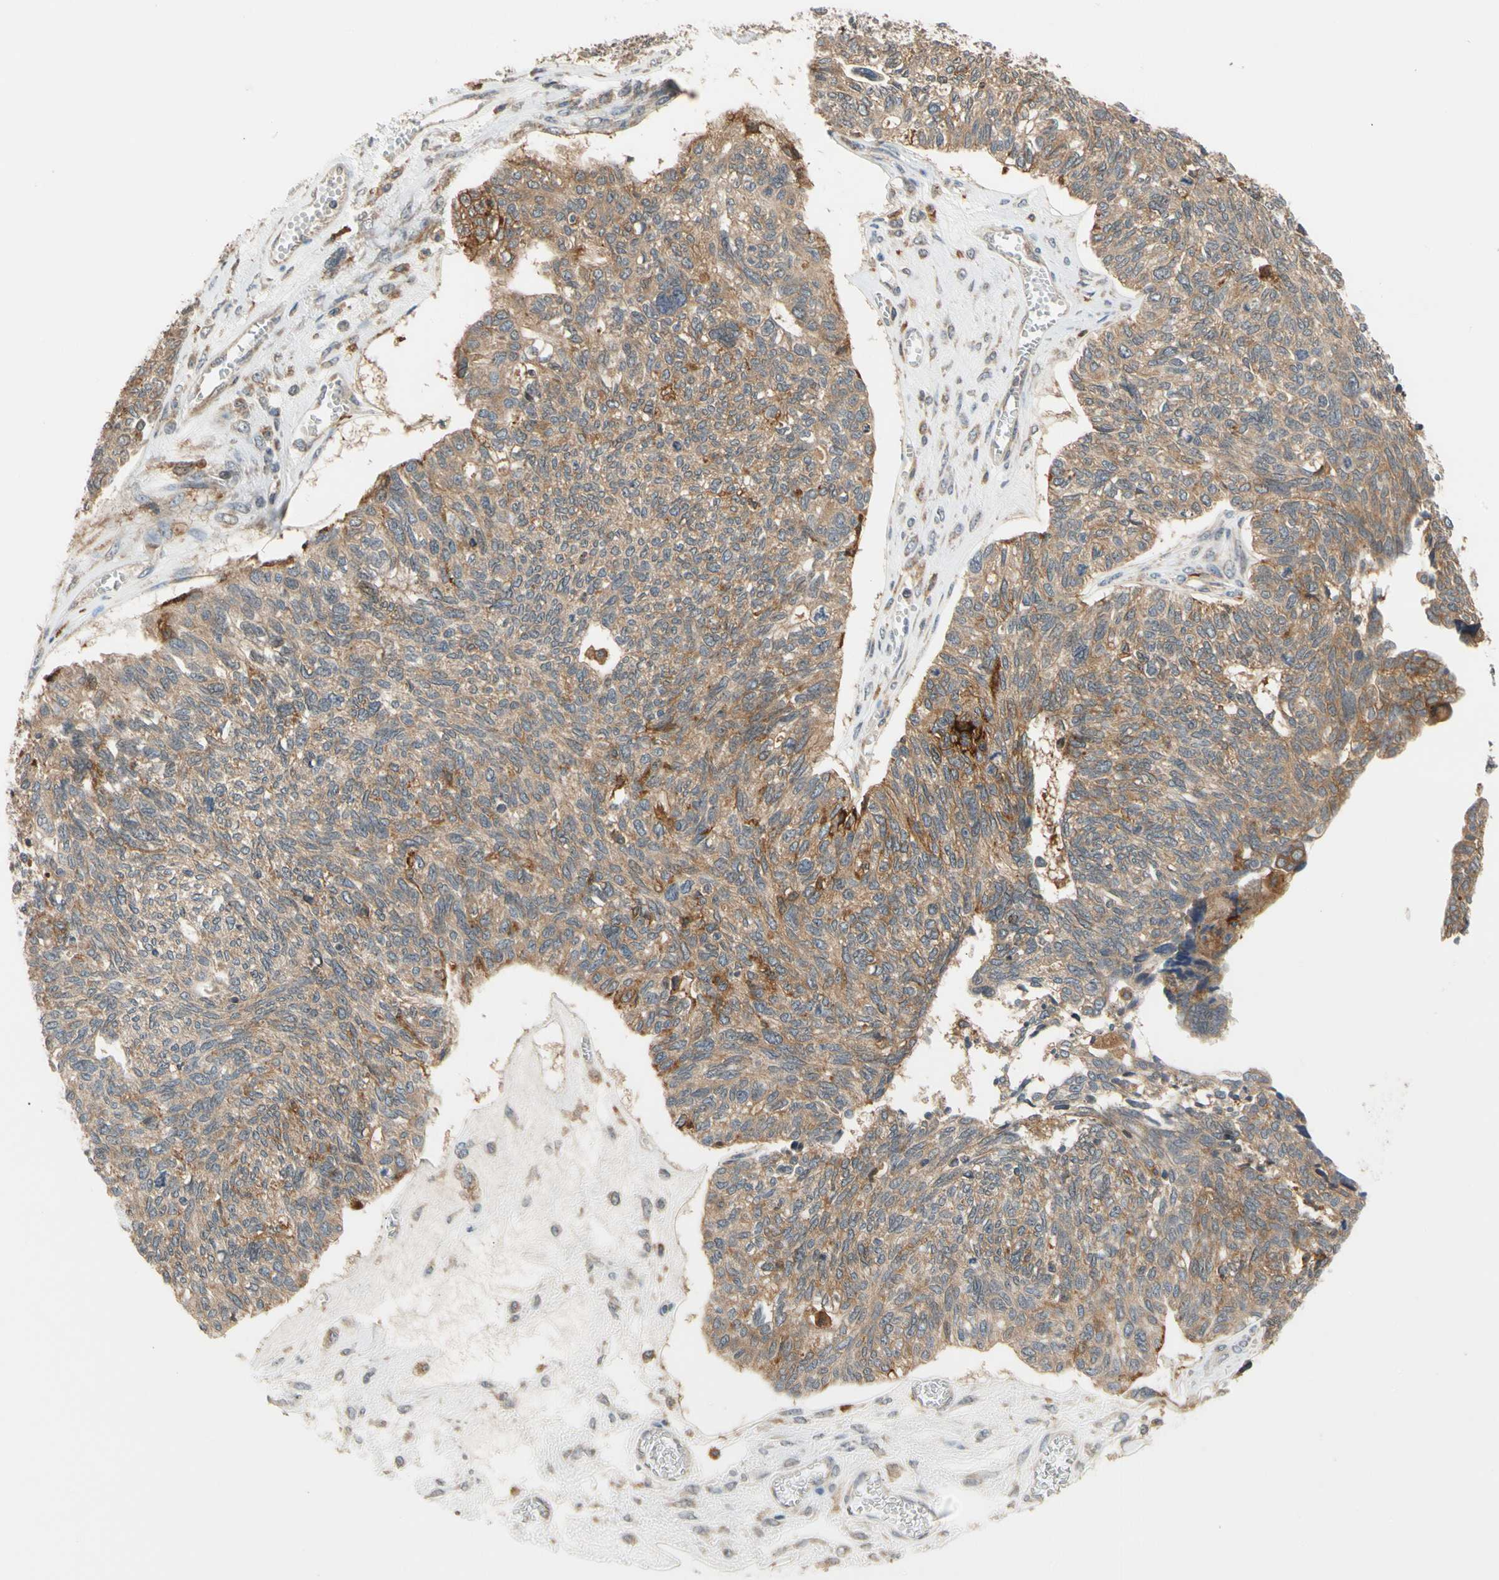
{"staining": {"intensity": "moderate", "quantity": ">75%", "location": "cytoplasmic/membranous"}, "tissue": "ovarian cancer", "cell_type": "Tumor cells", "image_type": "cancer", "snomed": [{"axis": "morphology", "description": "Cystadenocarcinoma, serous, NOS"}, {"axis": "topography", "description": "Ovary"}], "caption": "Tumor cells reveal moderate cytoplasmic/membranous expression in about >75% of cells in ovarian serous cystadenocarcinoma. The protein is shown in brown color, while the nuclei are stained blue.", "gene": "ANKHD1", "patient": {"sex": "female", "age": 79}}